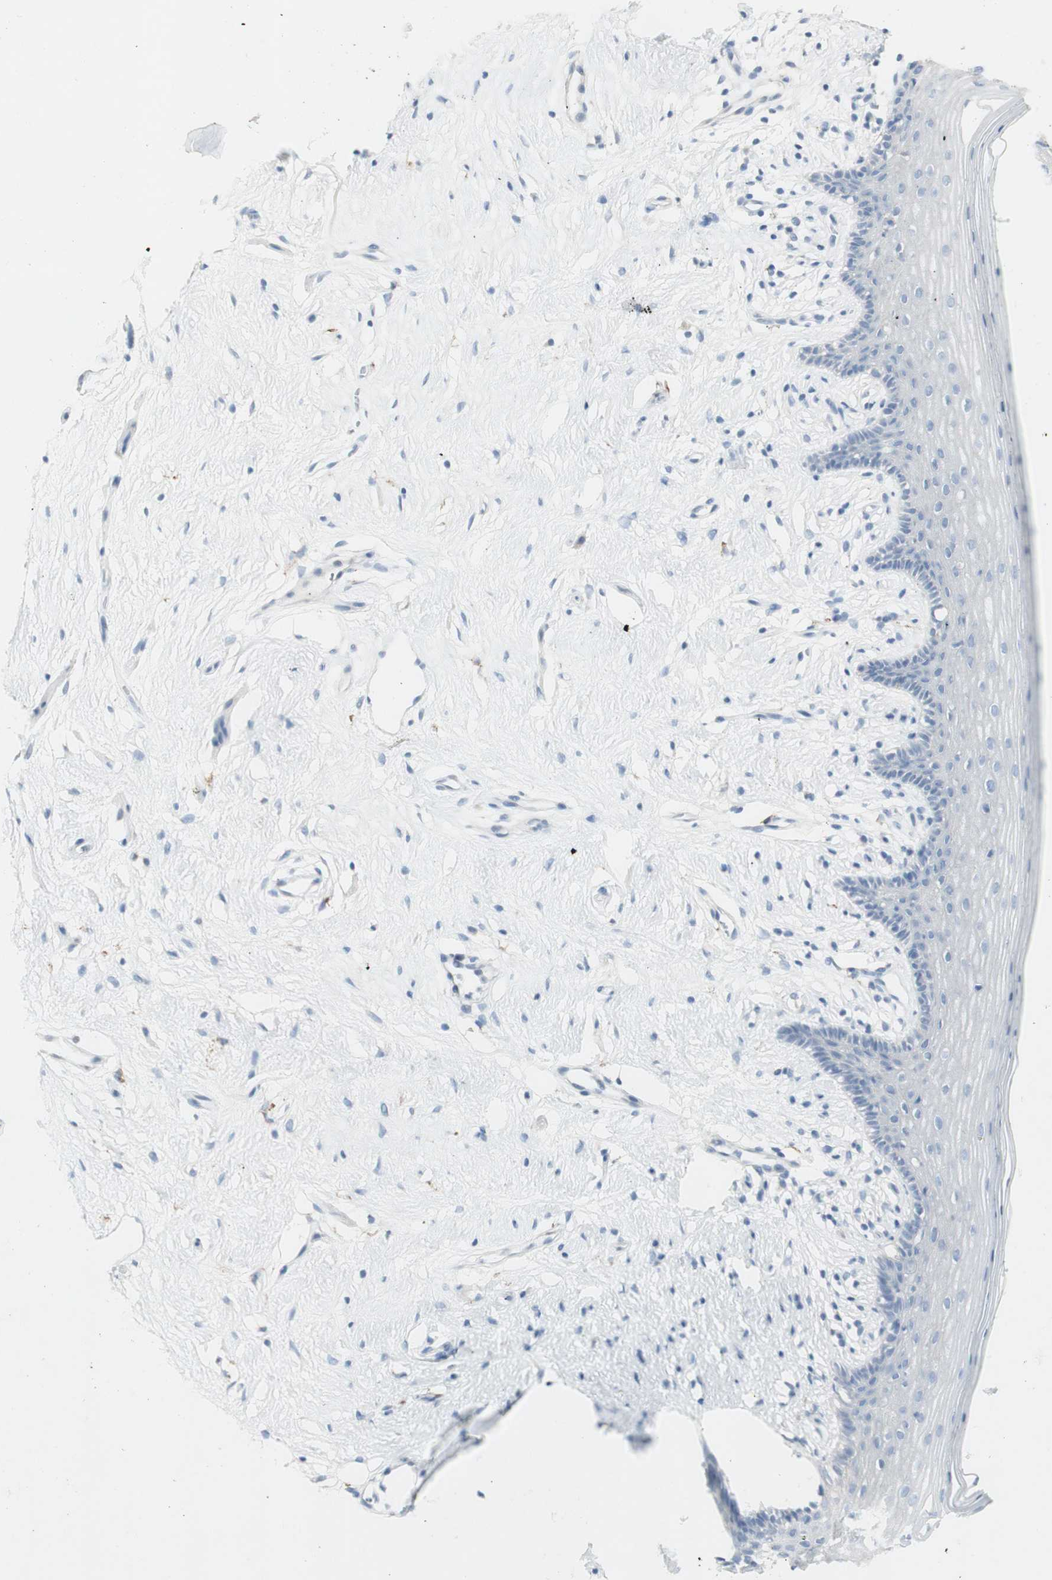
{"staining": {"intensity": "negative", "quantity": "none", "location": "none"}, "tissue": "vagina", "cell_type": "Squamous epithelial cells", "image_type": "normal", "snomed": [{"axis": "morphology", "description": "Normal tissue, NOS"}, {"axis": "topography", "description": "Vagina"}], "caption": "Micrograph shows no significant protein staining in squamous epithelial cells of unremarkable vagina.", "gene": "ART3", "patient": {"sex": "female", "age": 44}}